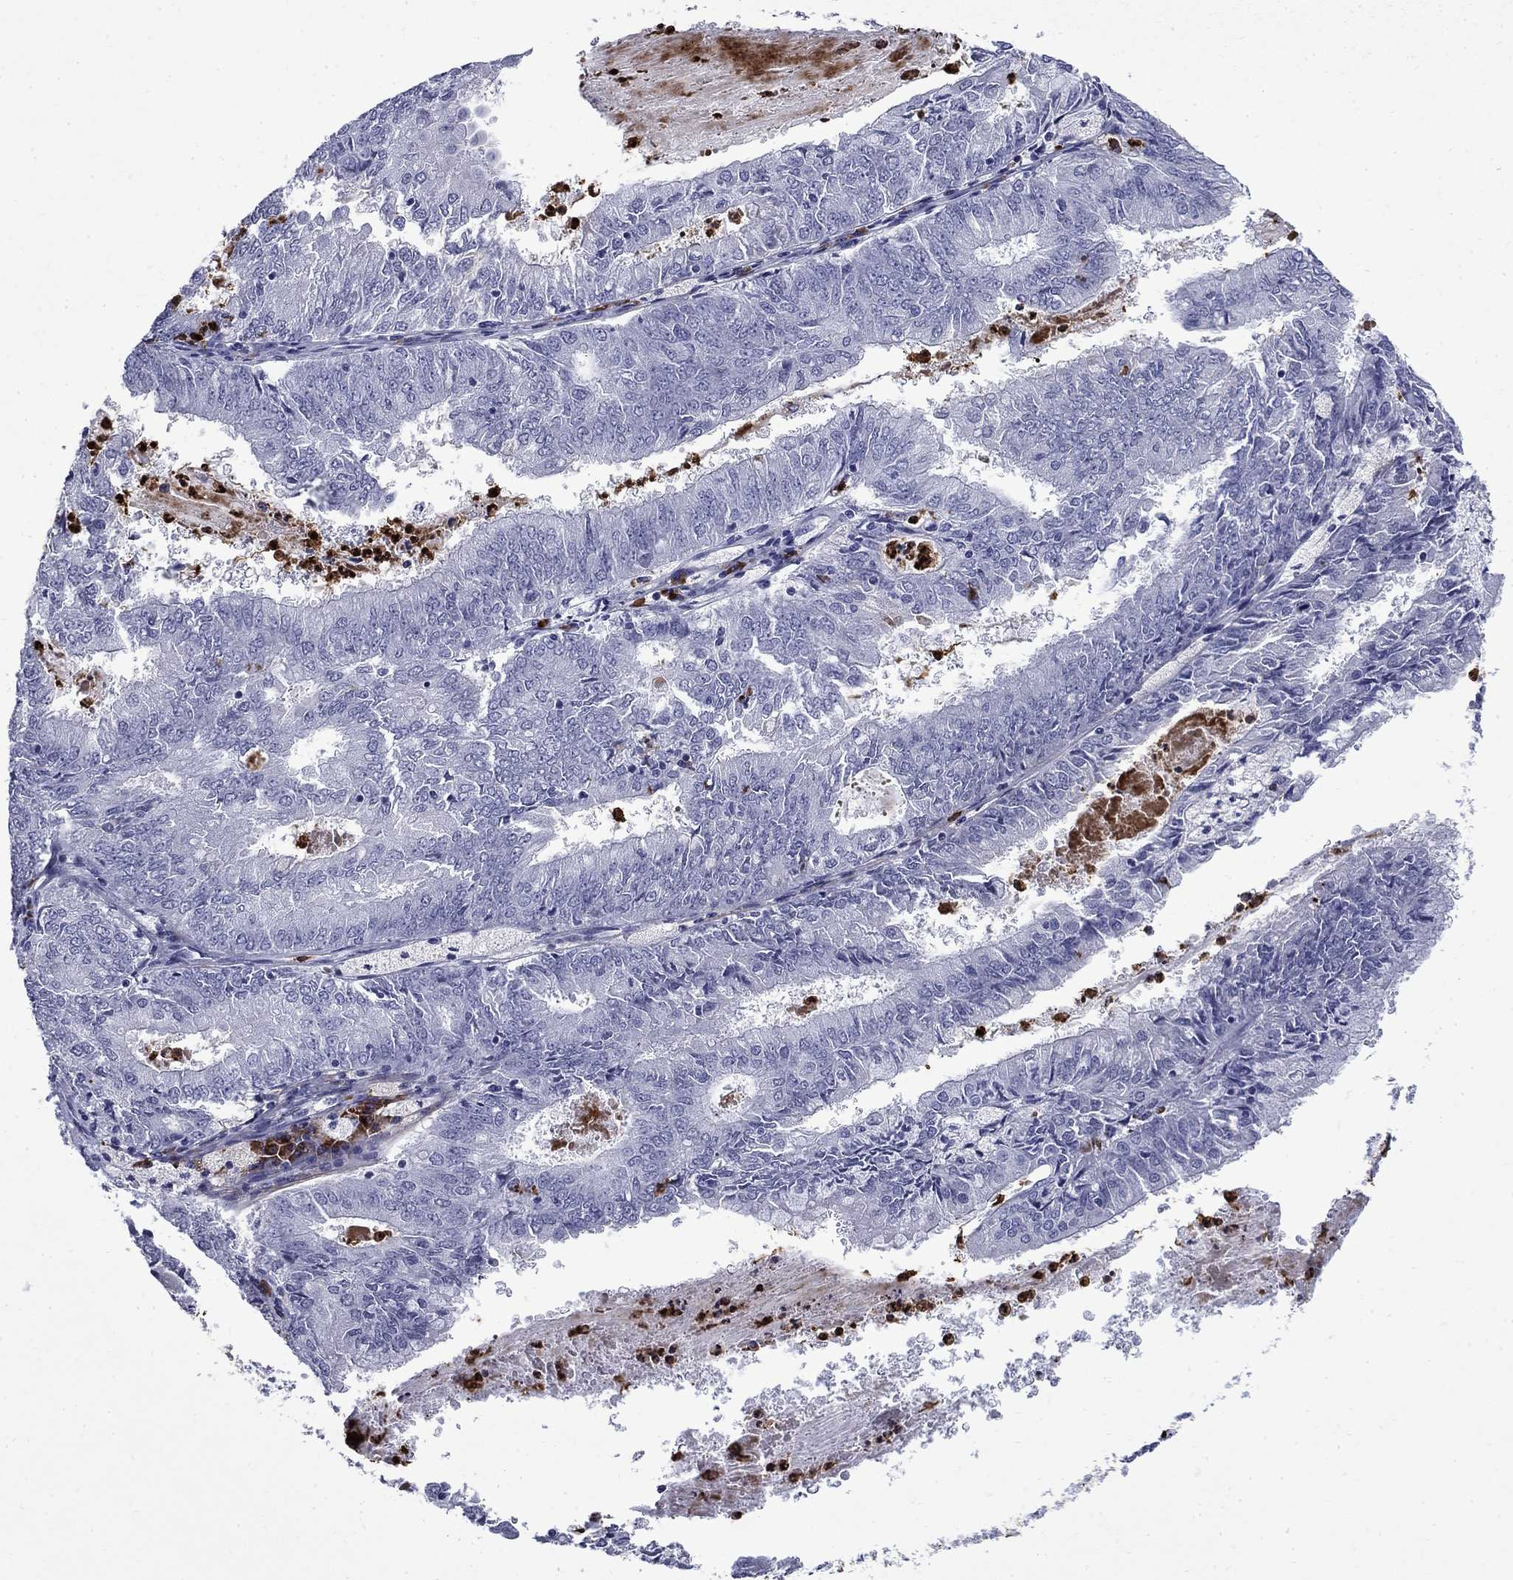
{"staining": {"intensity": "negative", "quantity": "none", "location": "none"}, "tissue": "endometrial cancer", "cell_type": "Tumor cells", "image_type": "cancer", "snomed": [{"axis": "morphology", "description": "Adenocarcinoma, NOS"}, {"axis": "topography", "description": "Endometrium"}], "caption": "A high-resolution histopathology image shows IHC staining of endometrial adenocarcinoma, which displays no significant staining in tumor cells.", "gene": "TRIM29", "patient": {"sex": "female", "age": 57}}